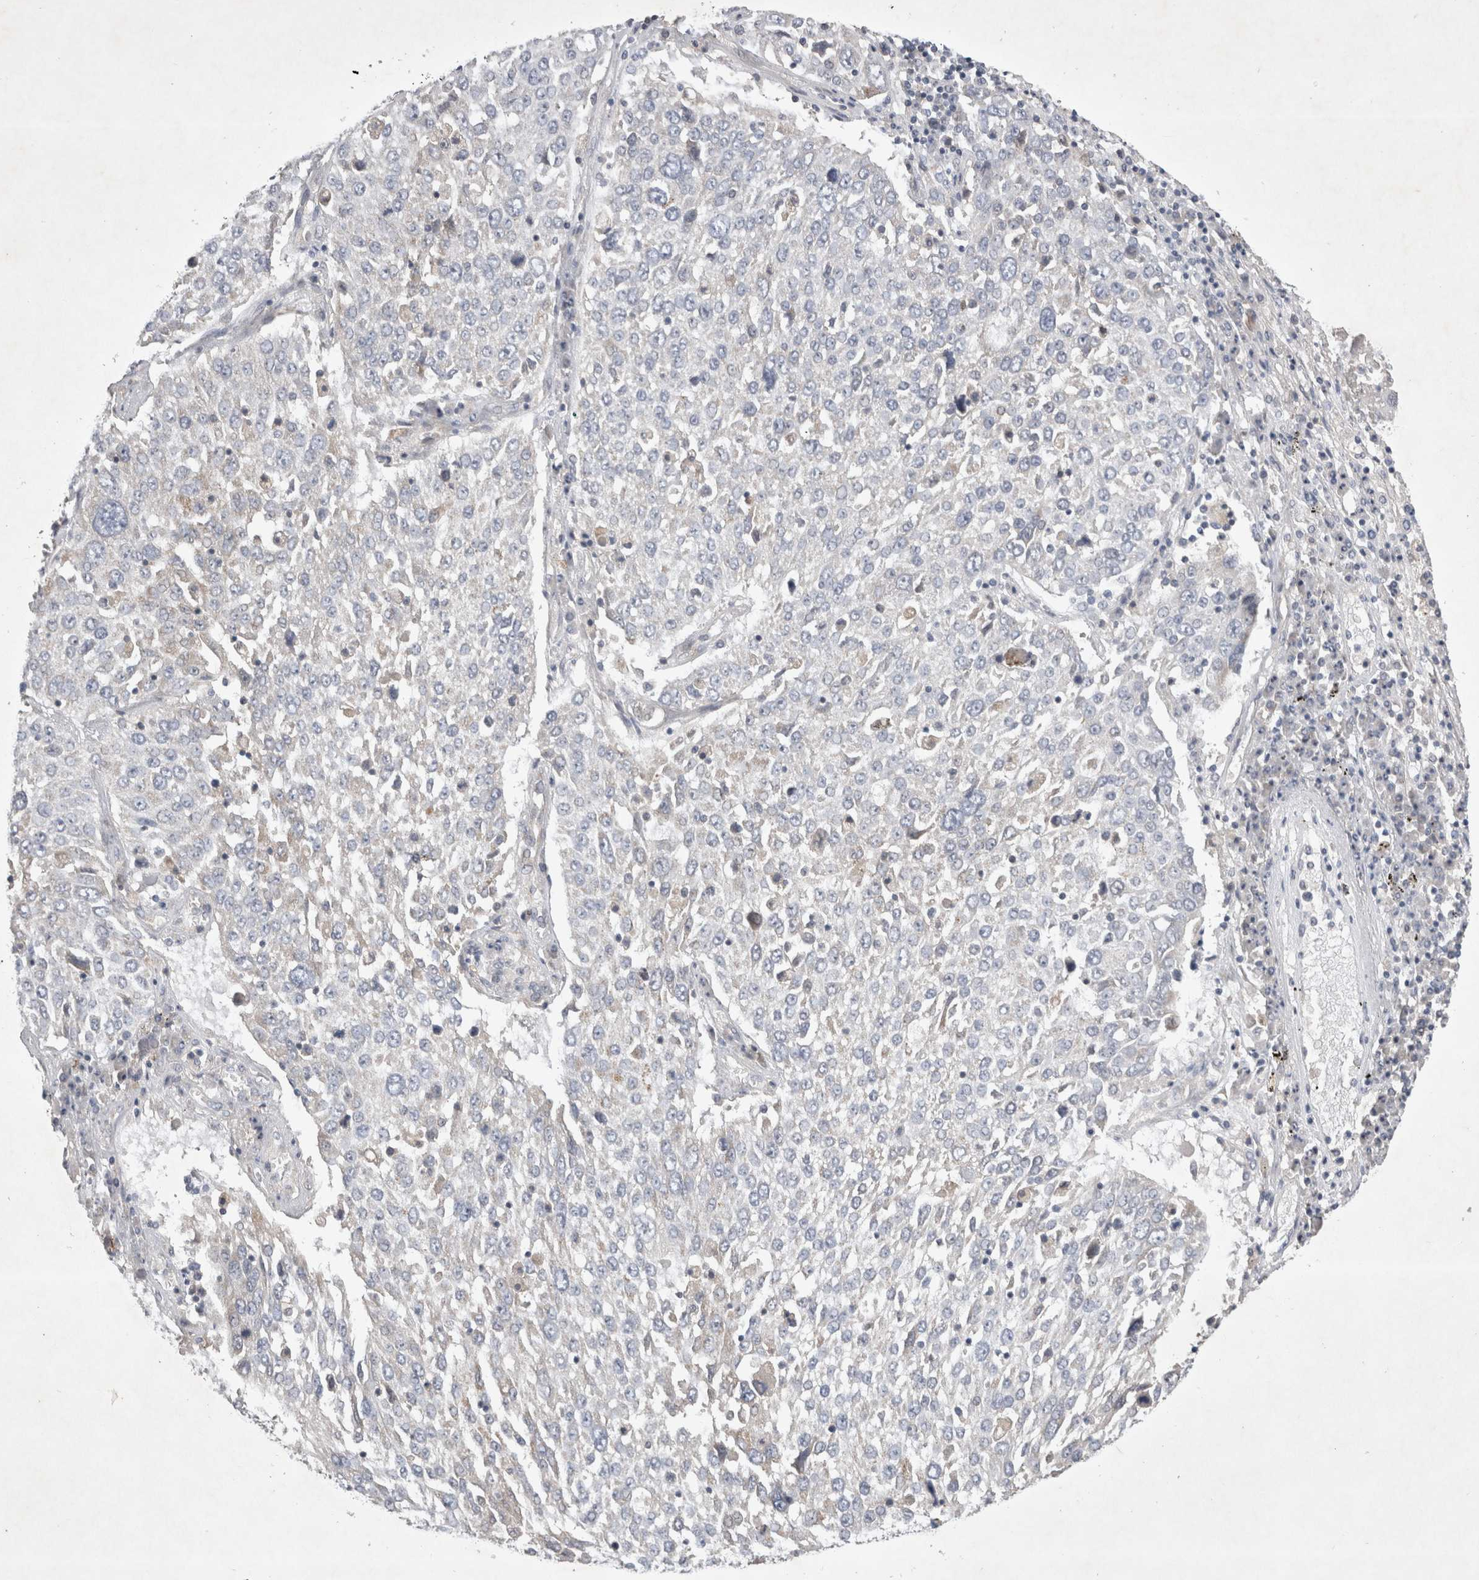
{"staining": {"intensity": "negative", "quantity": "none", "location": "none"}, "tissue": "lung cancer", "cell_type": "Tumor cells", "image_type": "cancer", "snomed": [{"axis": "morphology", "description": "Squamous cell carcinoma, NOS"}, {"axis": "topography", "description": "Lung"}], "caption": "Tumor cells show no significant positivity in lung cancer. (DAB immunohistochemistry (IHC), high magnification).", "gene": "SRD5A3", "patient": {"sex": "male", "age": 65}}